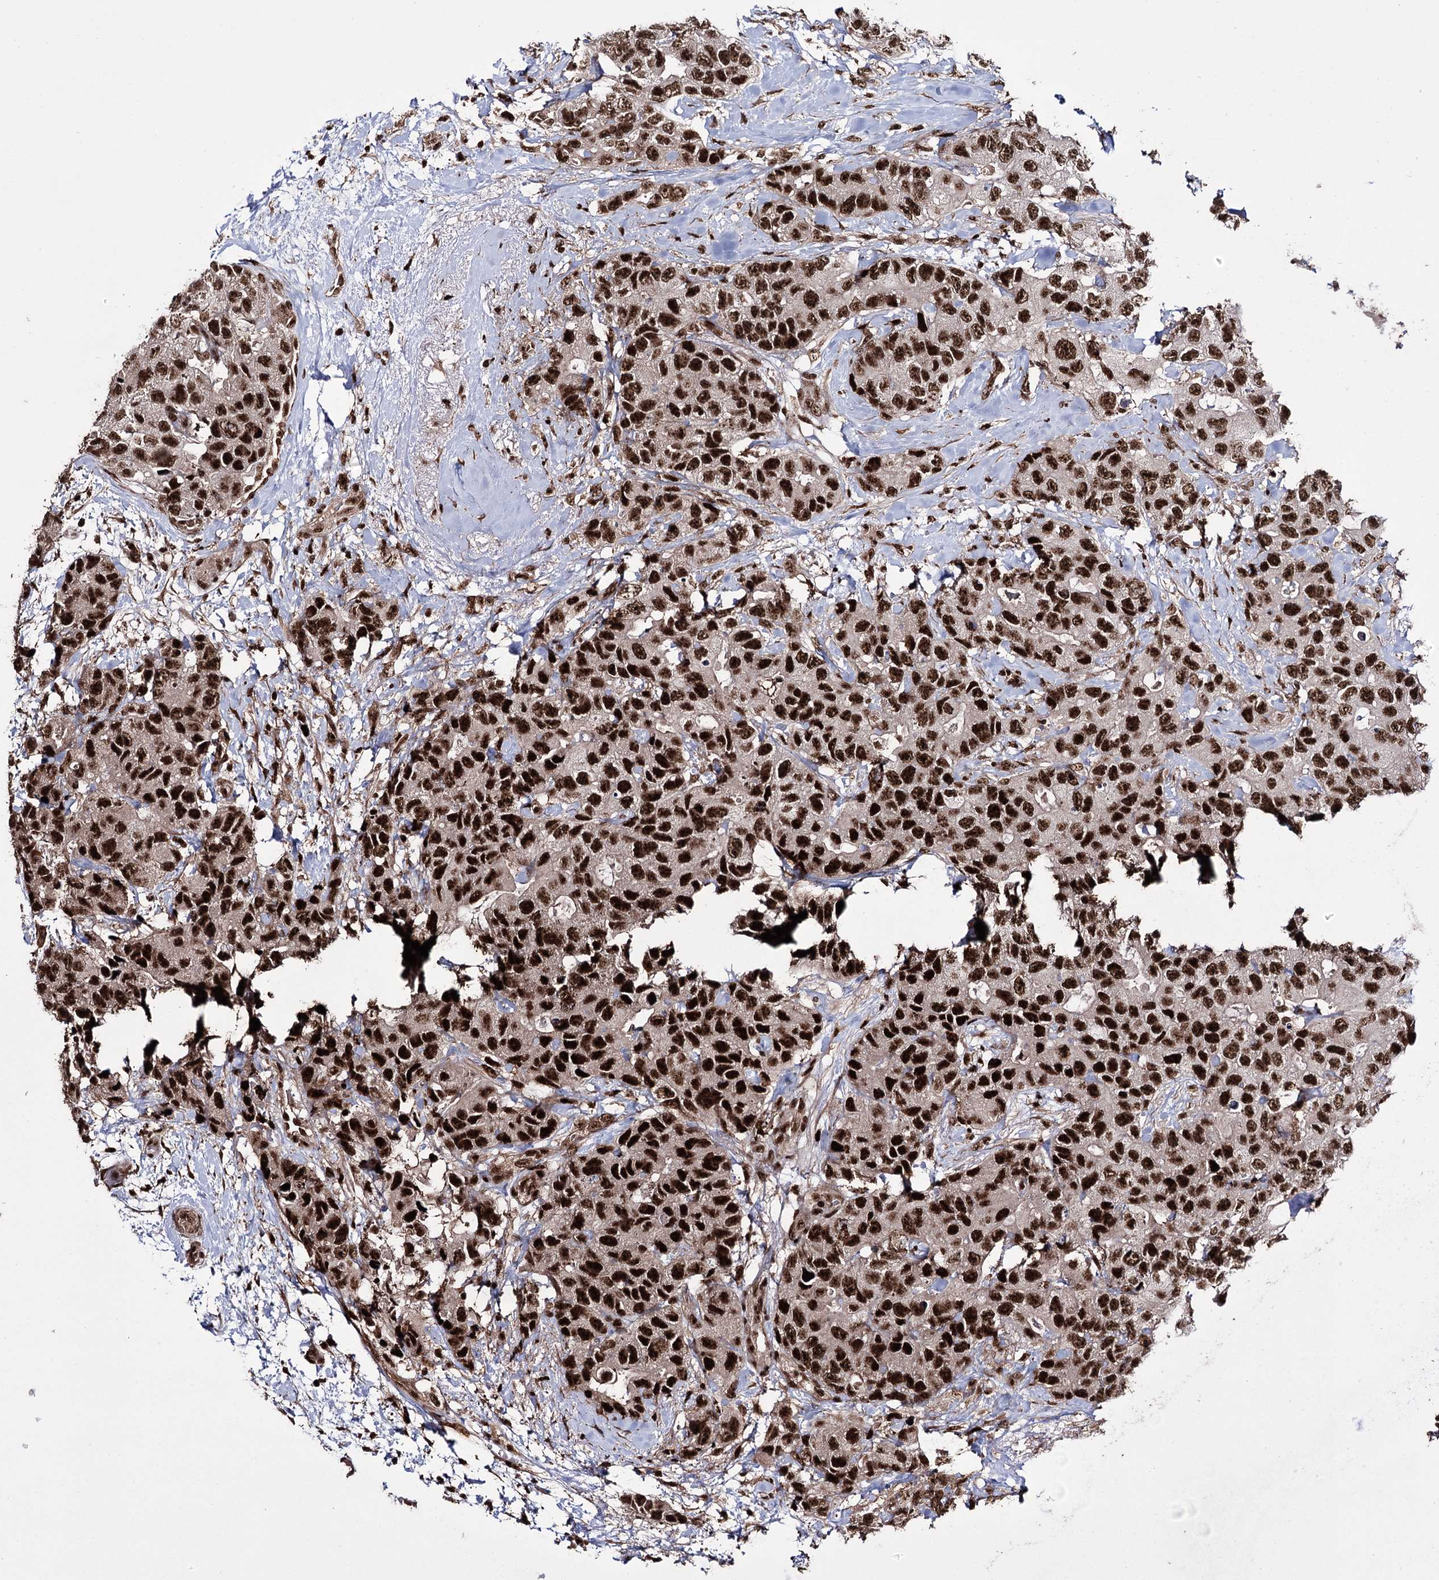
{"staining": {"intensity": "strong", "quantity": ">75%", "location": "nuclear"}, "tissue": "breast cancer", "cell_type": "Tumor cells", "image_type": "cancer", "snomed": [{"axis": "morphology", "description": "Duct carcinoma"}, {"axis": "topography", "description": "Breast"}], "caption": "IHC (DAB) staining of human breast infiltrating ductal carcinoma displays strong nuclear protein staining in approximately >75% of tumor cells.", "gene": "PRPF40A", "patient": {"sex": "female", "age": 62}}